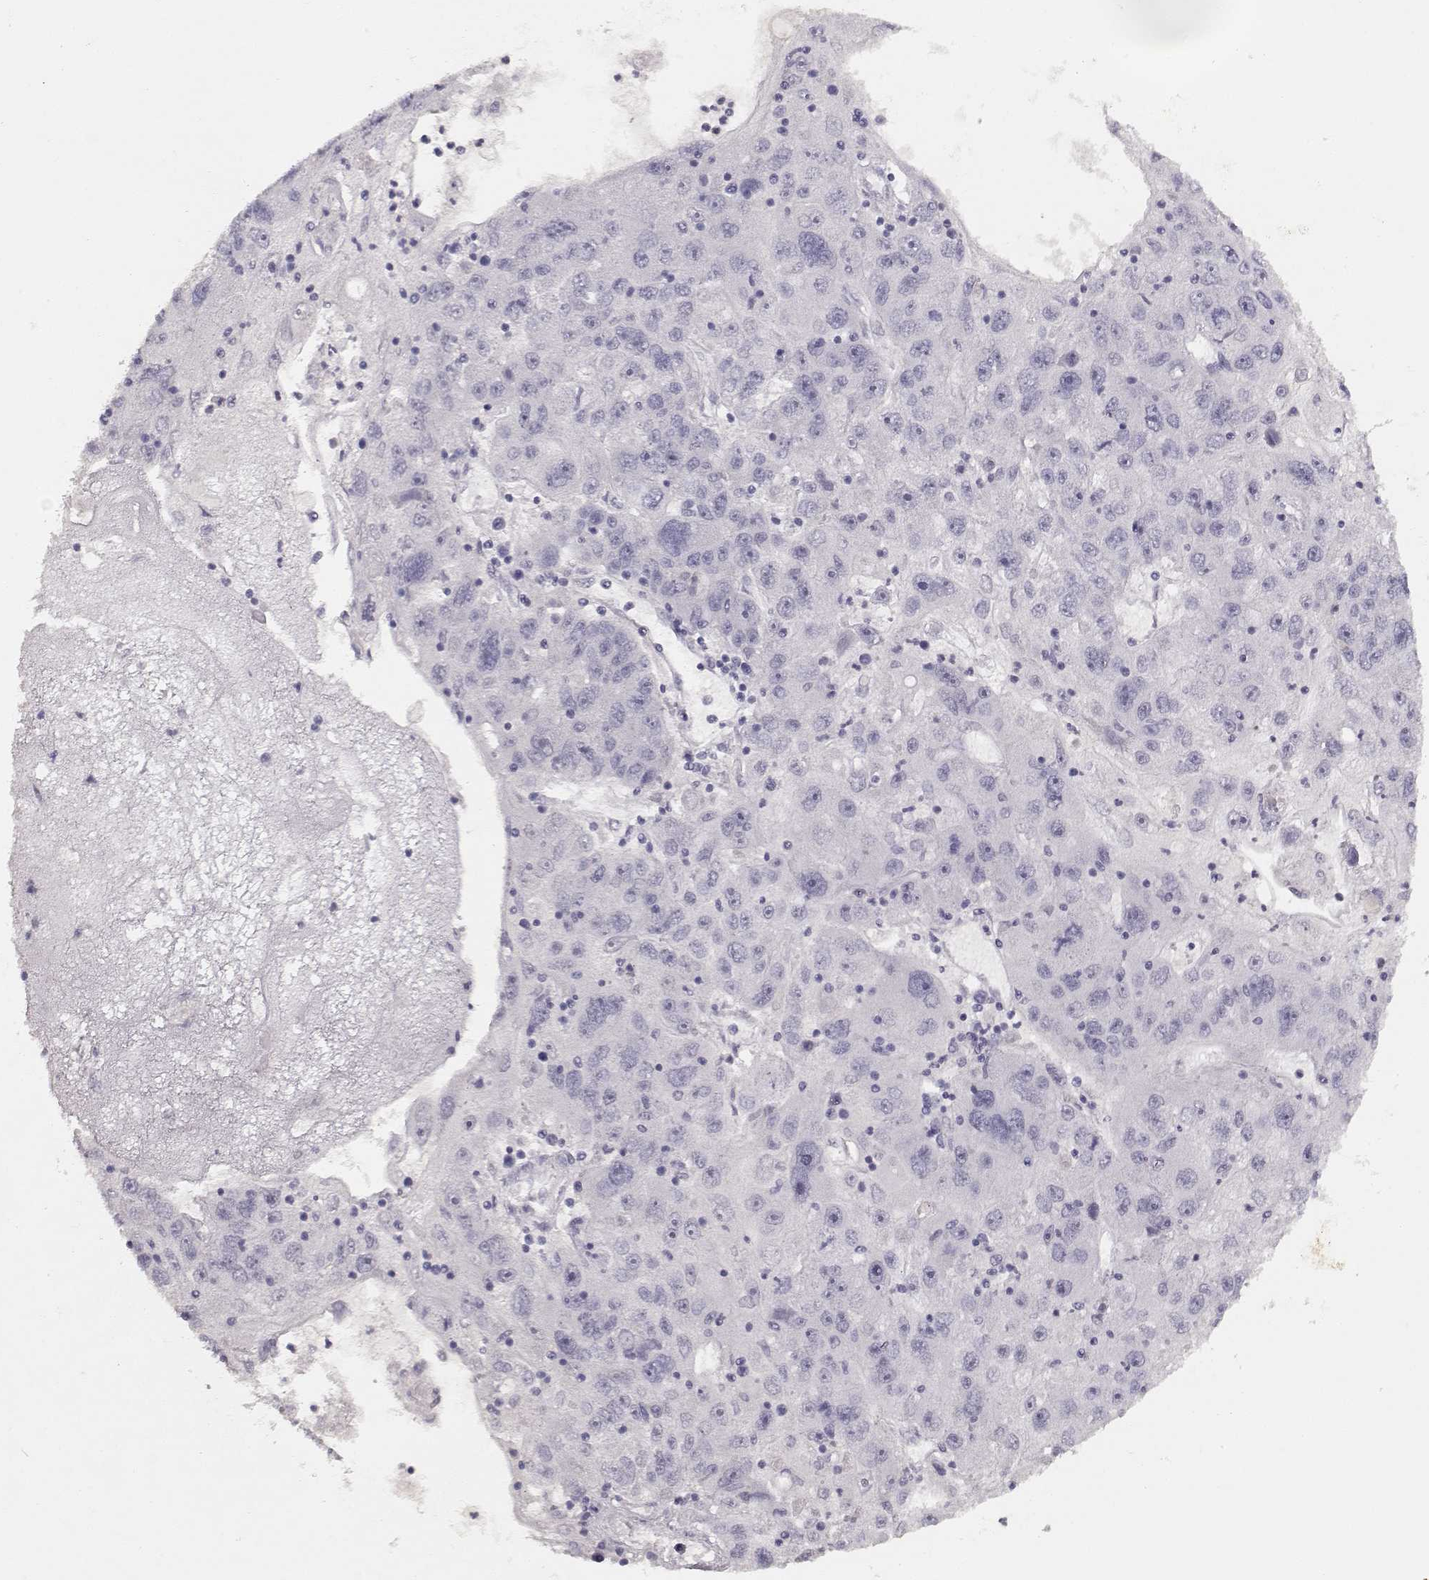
{"staining": {"intensity": "negative", "quantity": "none", "location": "none"}, "tissue": "stomach cancer", "cell_type": "Tumor cells", "image_type": "cancer", "snomed": [{"axis": "morphology", "description": "Adenocarcinoma, NOS"}, {"axis": "topography", "description": "Stomach"}], "caption": "The IHC image has no significant staining in tumor cells of adenocarcinoma (stomach) tissue.", "gene": "TPH2", "patient": {"sex": "male", "age": 56}}